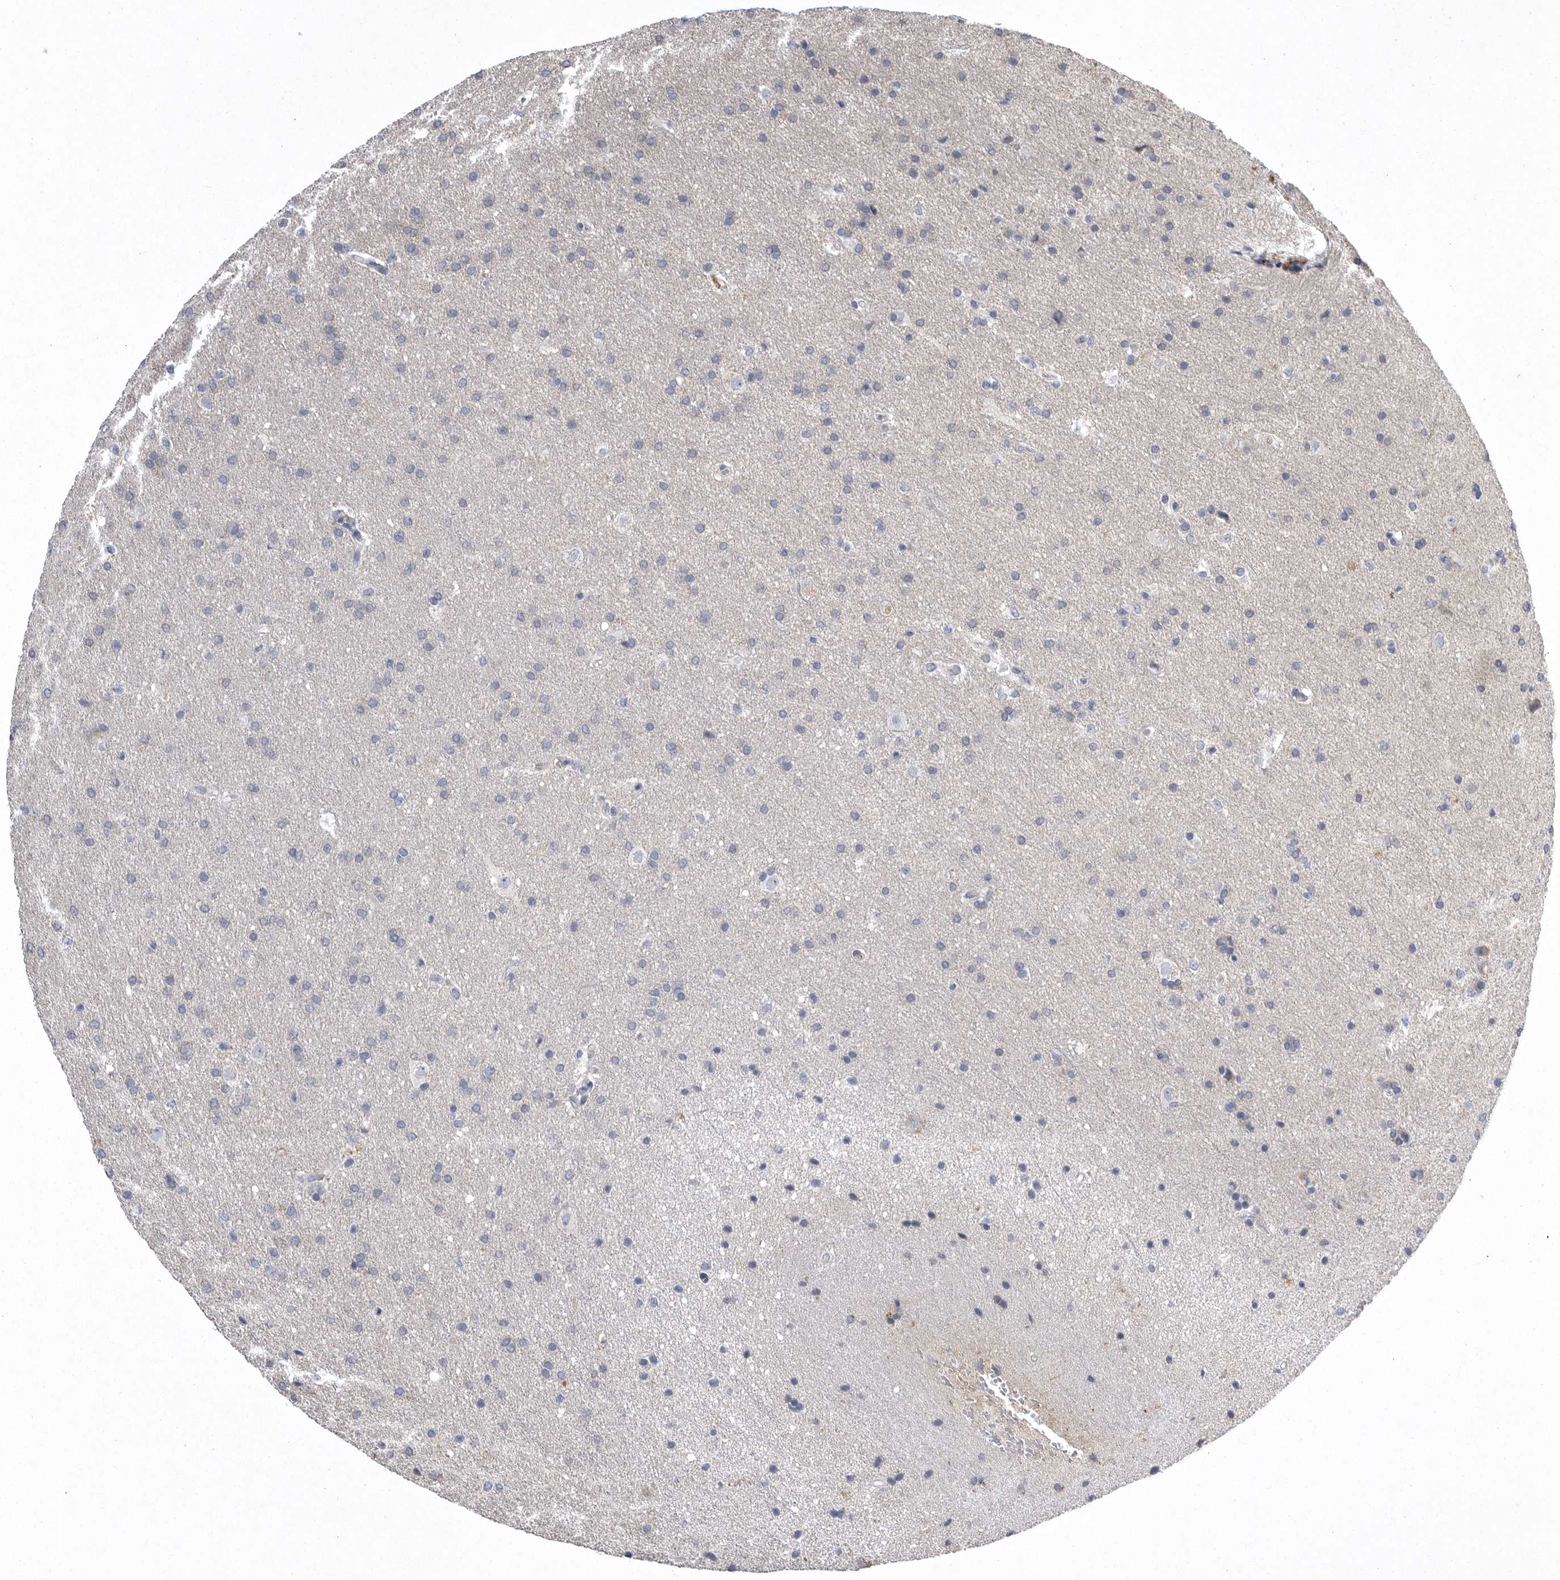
{"staining": {"intensity": "negative", "quantity": "none", "location": "none"}, "tissue": "glioma", "cell_type": "Tumor cells", "image_type": "cancer", "snomed": [{"axis": "morphology", "description": "Glioma, malignant, Low grade"}, {"axis": "topography", "description": "Brain"}], "caption": "This is an immunohistochemistry (IHC) image of human glioma. There is no positivity in tumor cells.", "gene": "CRP", "patient": {"sex": "female", "age": 37}}